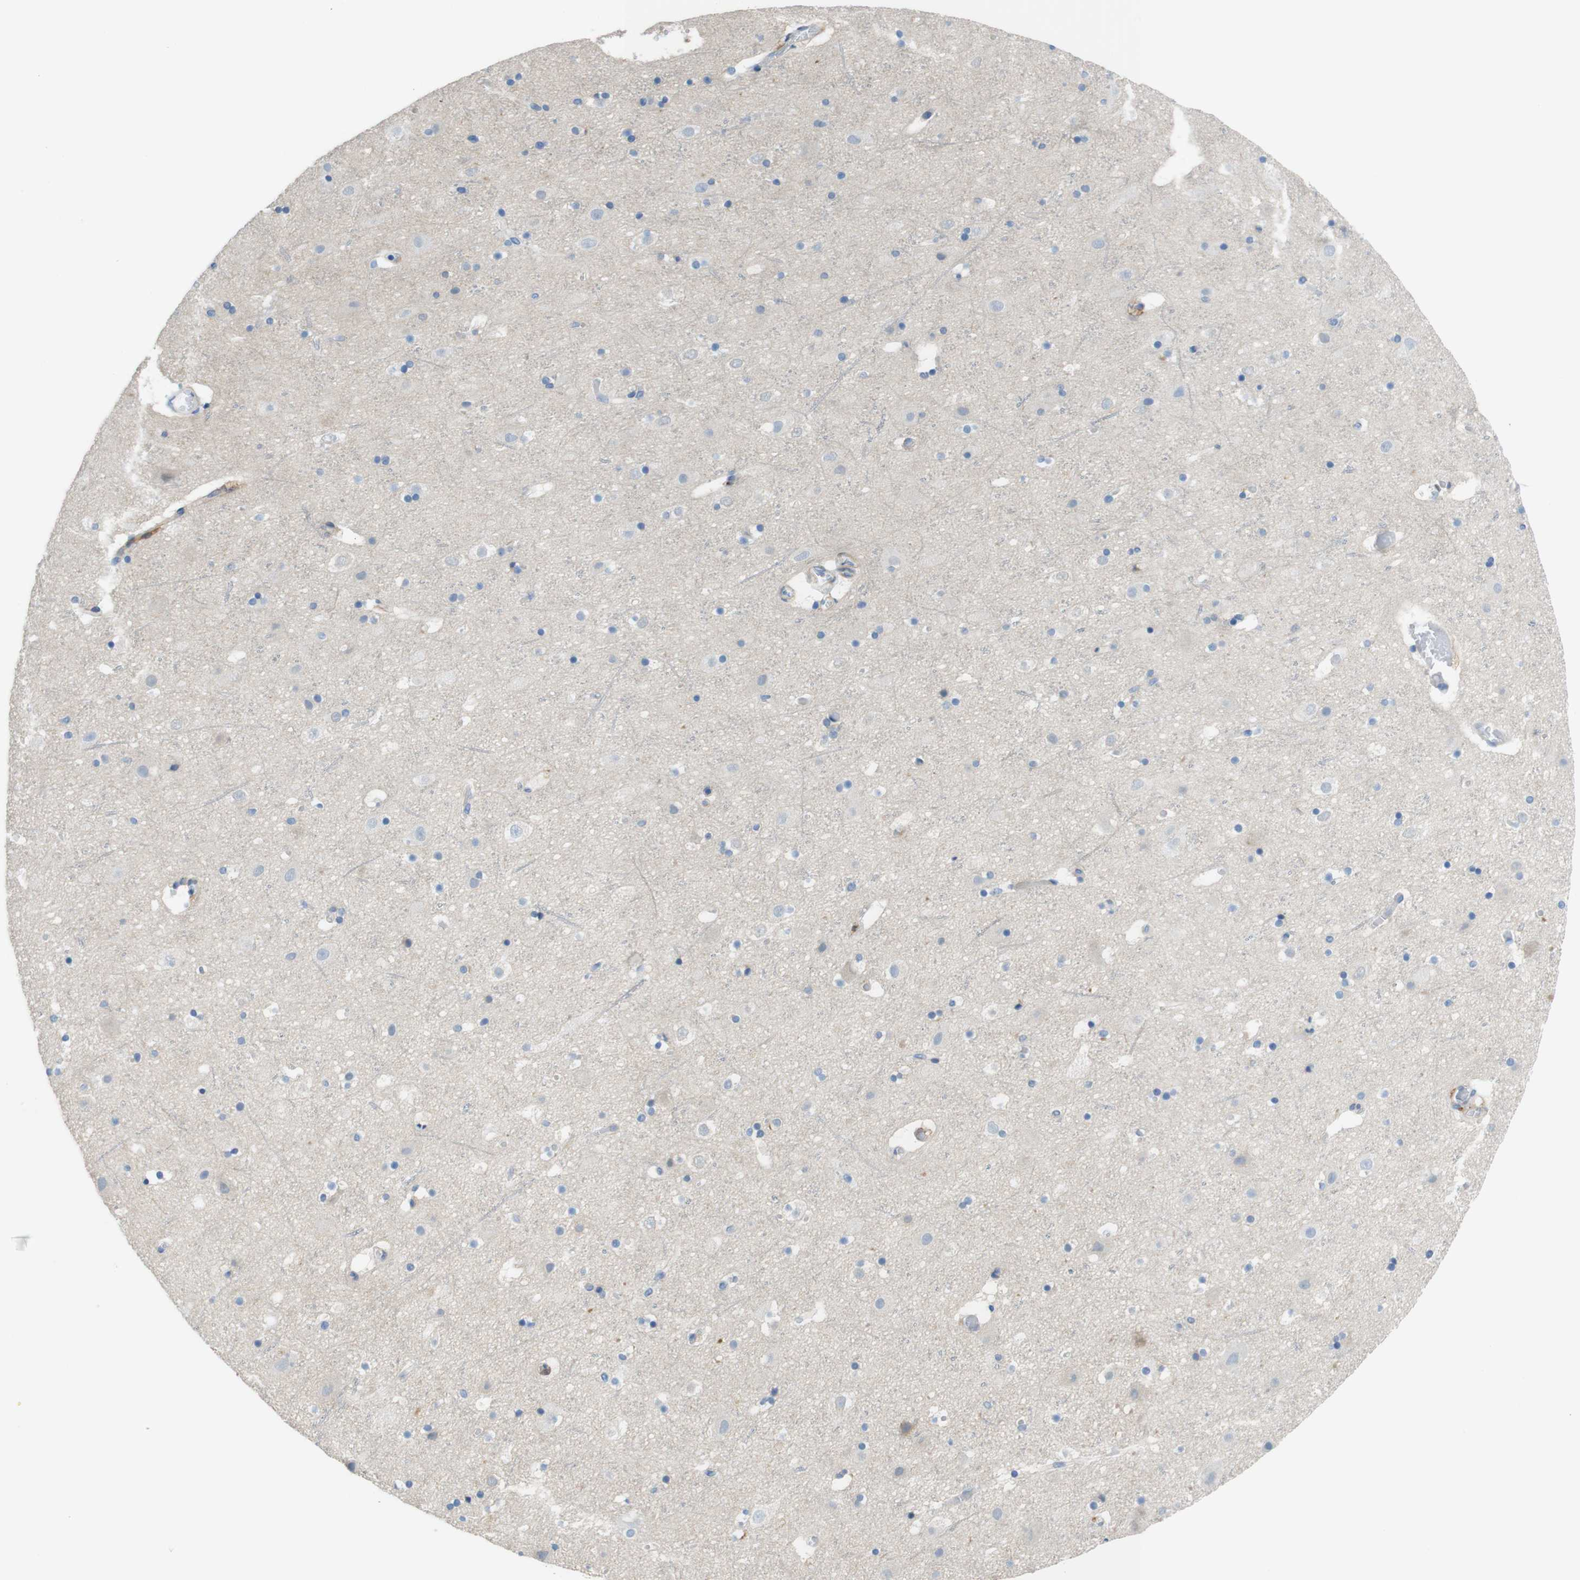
{"staining": {"intensity": "negative", "quantity": "none", "location": "none"}, "tissue": "cerebral cortex", "cell_type": "Endothelial cells", "image_type": "normal", "snomed": [{"axis": "morphology", "description": "Normal tissue, NOS"}, {"axis": "topography", "description": "Cerebral cortex"}], "caption": "DAB immunohistochemical staining of normal human cerebral cortex exhibits no significant expression in endothelial cells. Nuclei are stained in blue.", "gene": "CLMN", "patient": {"sex": "male", "age": 45}}